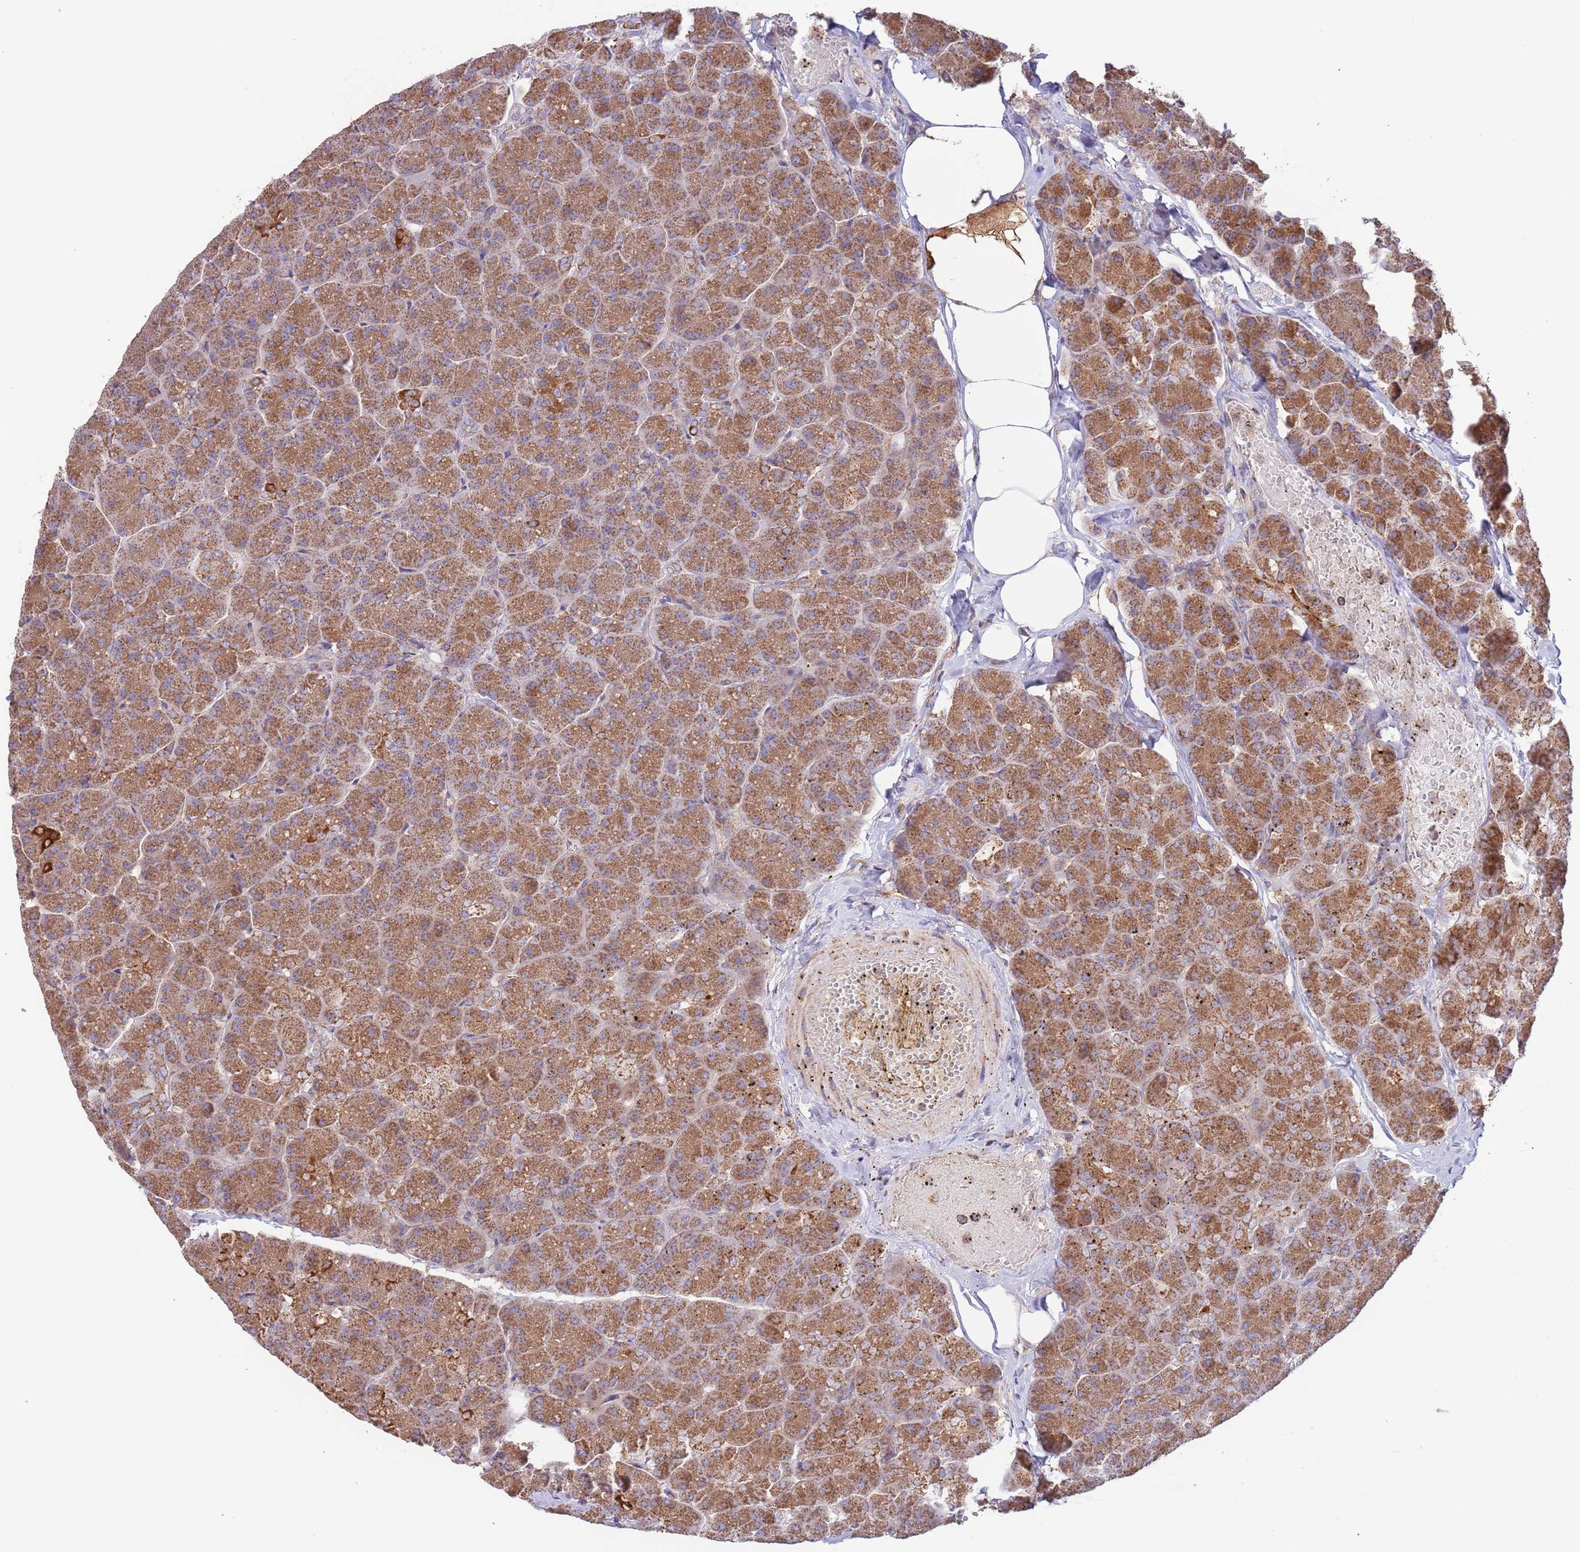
{"staining": {"intensity": "strong", "quantity": ">75%", "location": "cytoplasmic/membranous"}, "tissue": "pancreas", "cell_type": "Exocrine glandular cells", "image_type": "normal", "snomed": [{"axis": "morphology", "description": "Normal tissue, NOS"}, {"axis": "topography", "description": "Pancreas"}, {"axis": "topography", "description": "Peripheral nerve tissue"}], "caption": "Immunohistochemical staining of normal pancreas demonstrates high levels of strong cytoplasmic/membranous positivity in about >75% of exocrine glandular cells.", "gene": "DNAJA3", "patient": {"sex": "male", "age": 54}}